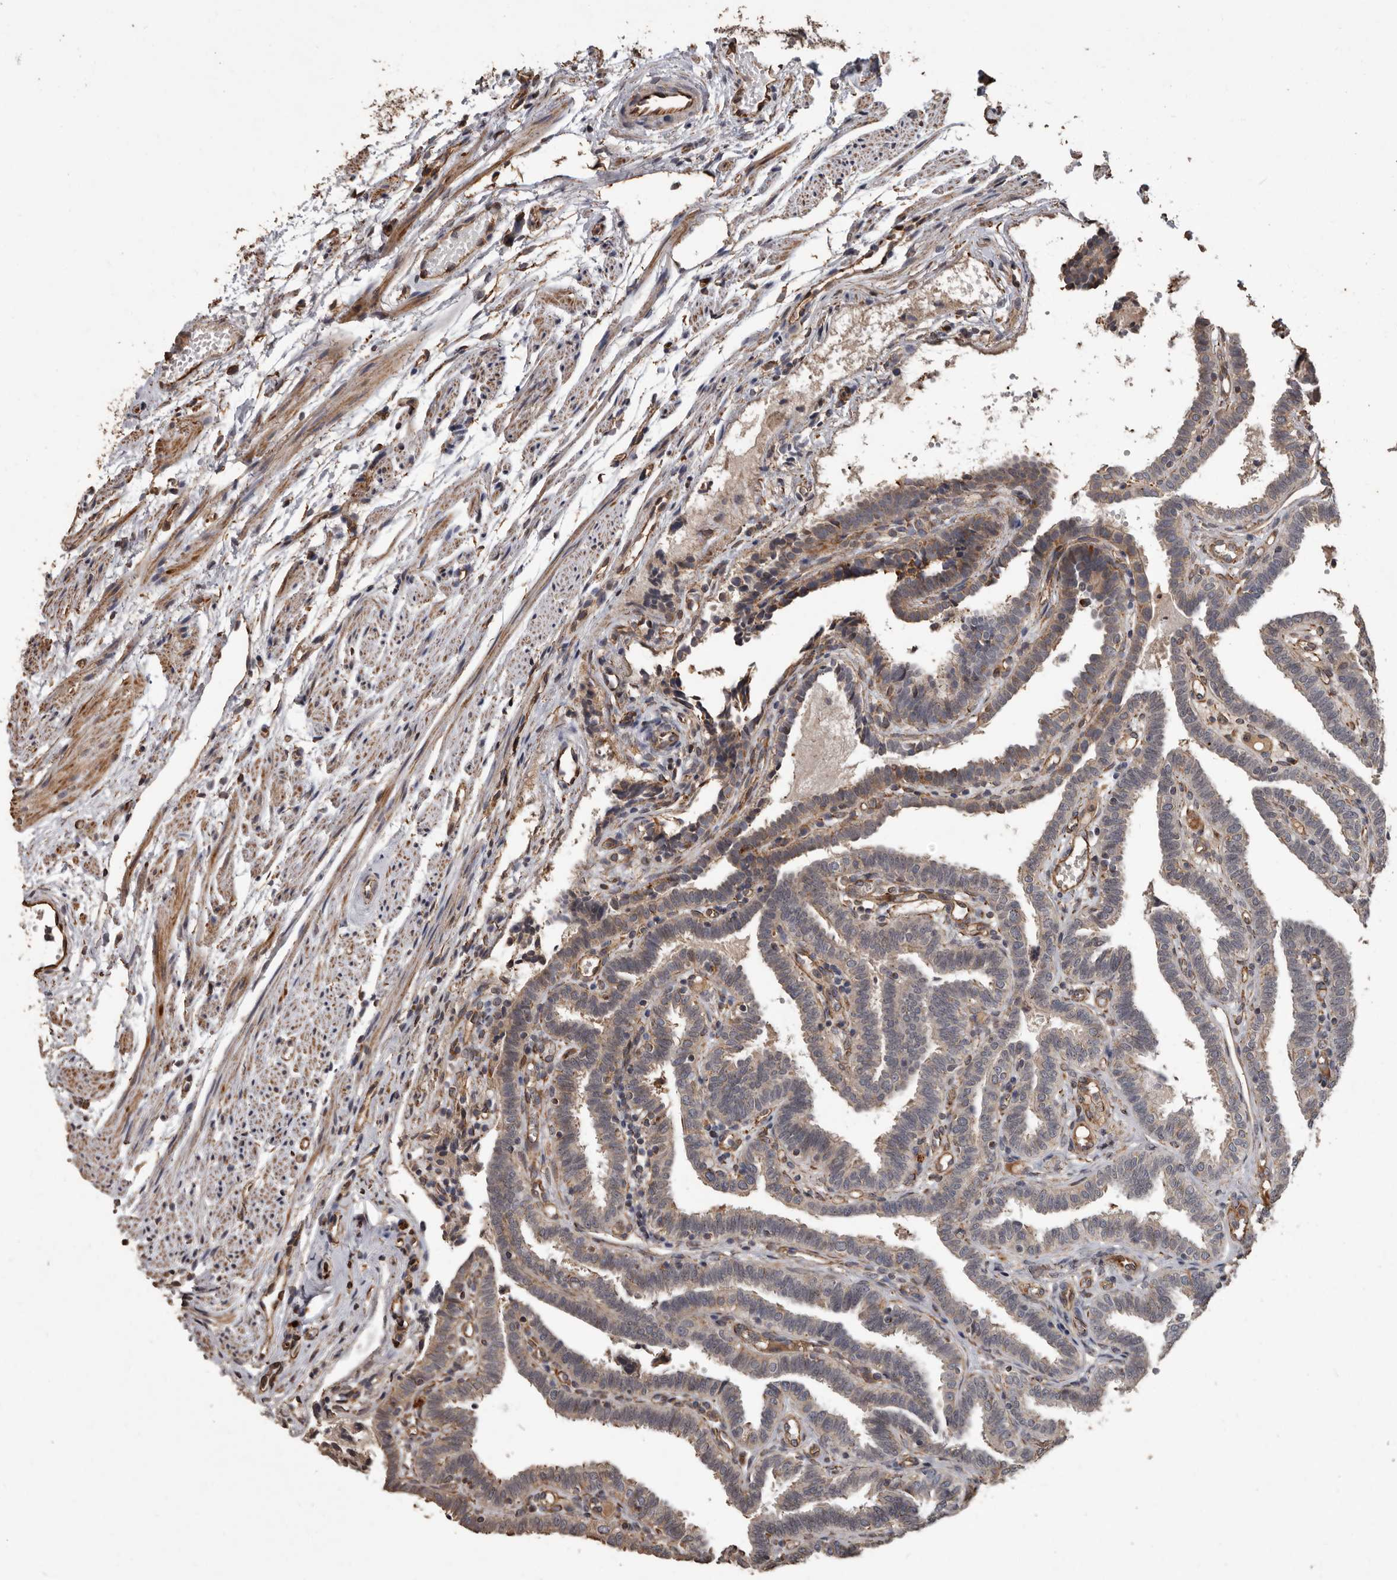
{"staining": {"intensity": "weak", "quantity": "25%-75%", "location": "cytoplasmic/membranous"}, "tissue": "fallopian tube", "cell_type": "Glandular cells", "image_type": "normal", "snomed": [{"axis": "morphology", "description": "Normal tissue, NOS"}, {"axis": "topography", "description": "Fallopian tube"}], "caption": "Brown immunohistochemical staining in benign fallopian tube demonstrates weak cytoplasmic/membranous positivity in about 25%-75% of glandular cells. The protein of interest is stained brown, and the nuclei are stained in blue (DAB IHC with brightfield microscopy, high magnification).", "gene": "BRAT1", "patient": {"sex": "female", "age": 39}}